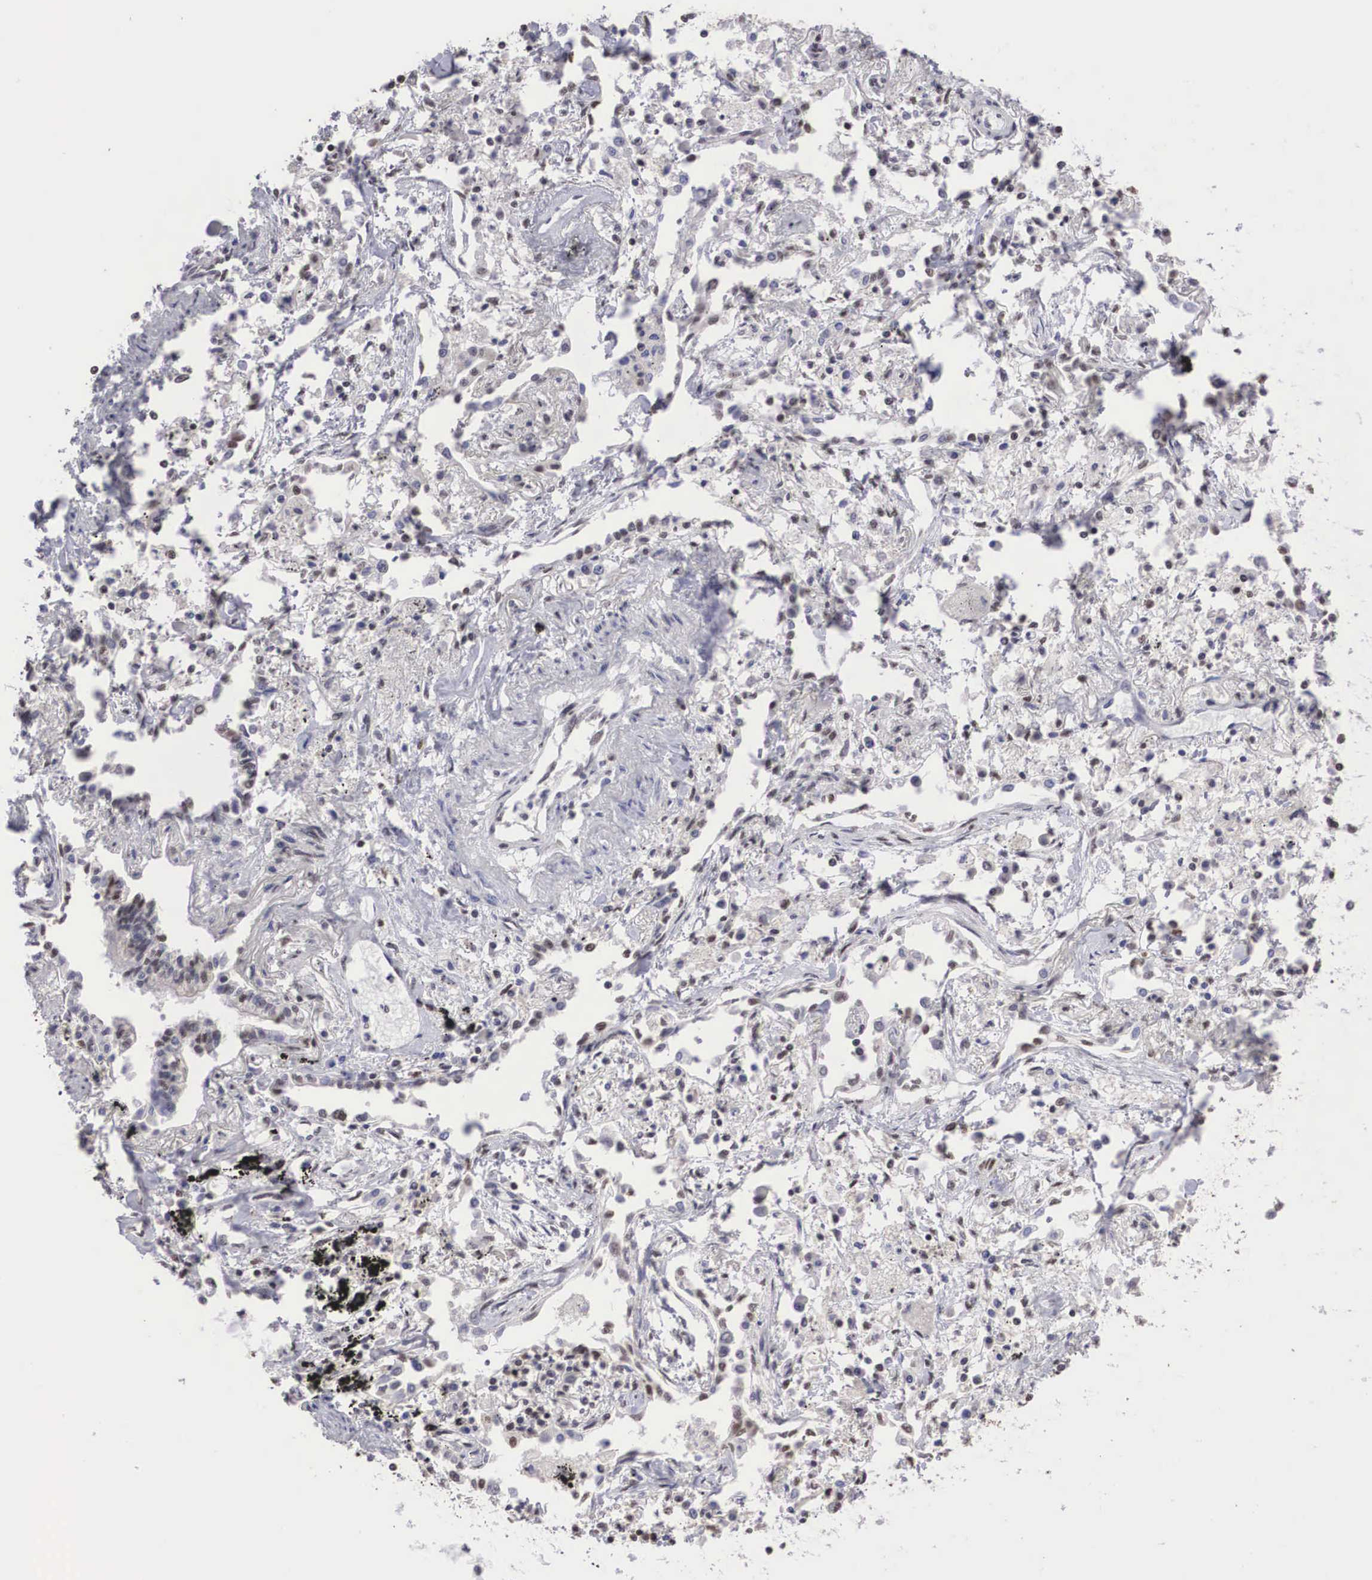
{"staining": {"intensity": "negative", "quantity": "none", "location": "none"}, "tissue": "lung cancer", "cell_type": "Tumor cells", "image_type": "cancer", "snomed": [{"axis": "morphology", "description": "Adenocarcinoma, NOS"}, {"axis": "topography", "description": "Lung"}], "caption": "Immunohistochemistry photomicrograph of lung adenocarcinoma stained for a protein (brown), which shows no expression in tumor cells. (DAB immunohistochemistry (IHC) visualized using brightfield microscopy, high magnification).", "gene": "HTATSF1", "patient": {"sex": "male", "age": 60}}